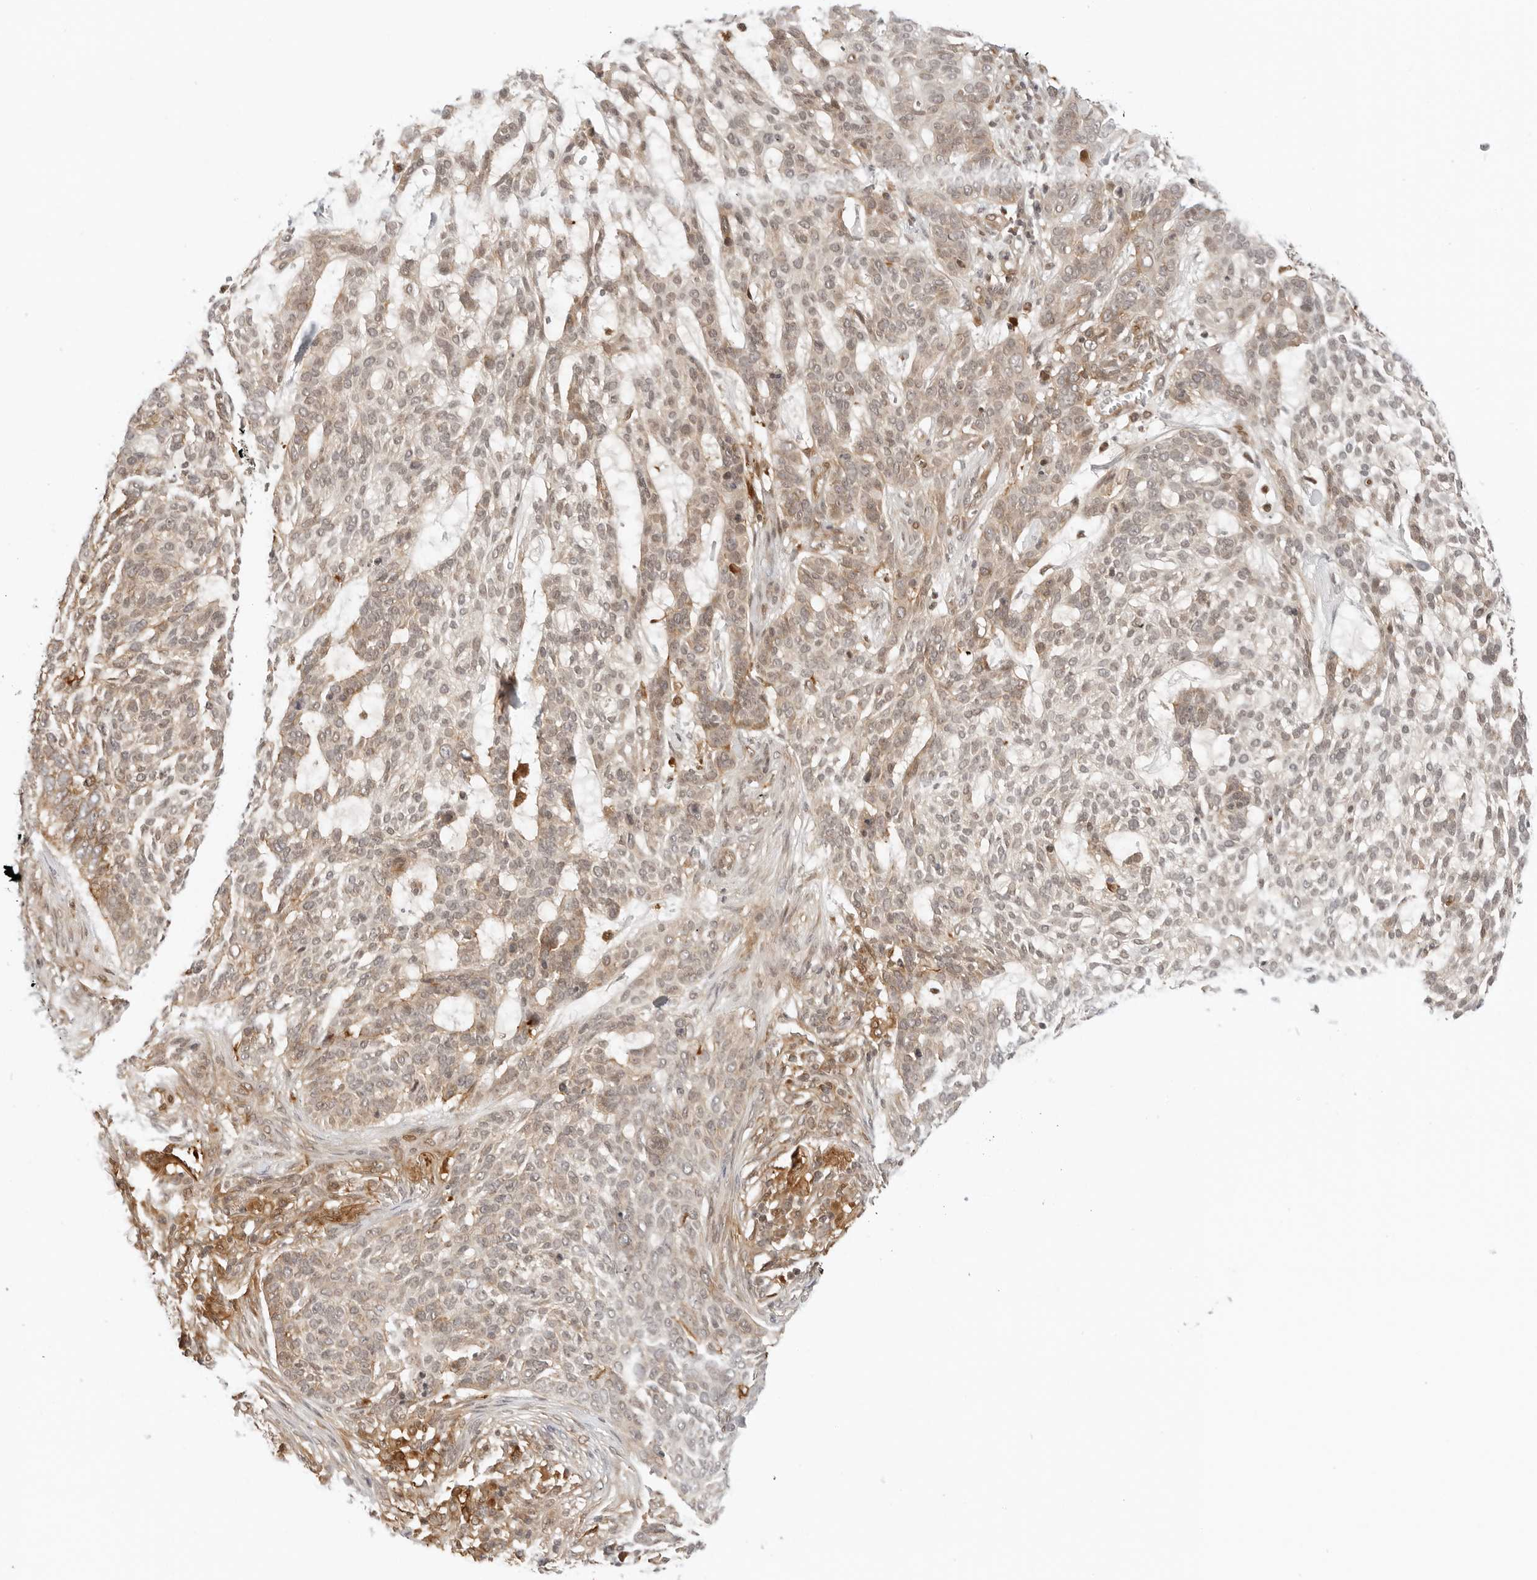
{"staining": {"intensity": "weak", "quantity": "25%-75%", "location": "cytoplasmic/membranous,nuclear"}, "tissue": "skin cancer", "cell_type": "Tumor cells", "image_type": "cancer", "snomed": [{"axis": "morphology", "description": "Basal cell carcinoma"}, {"axis": "topography", "description": "Skin"}], "caption": "IHC histopathology image of neoplastic tissue: skin basal cell carcinoma stained using IHC shows low levels of weak protein expression localized specifically in the cytoplasmic/membranous and nuclear of tumor cells, appearing as a cytoplasmic/membranous and nuclear brown color.", "gene": "RC3H1", "patient": {"sex": "female", "age": 64}}